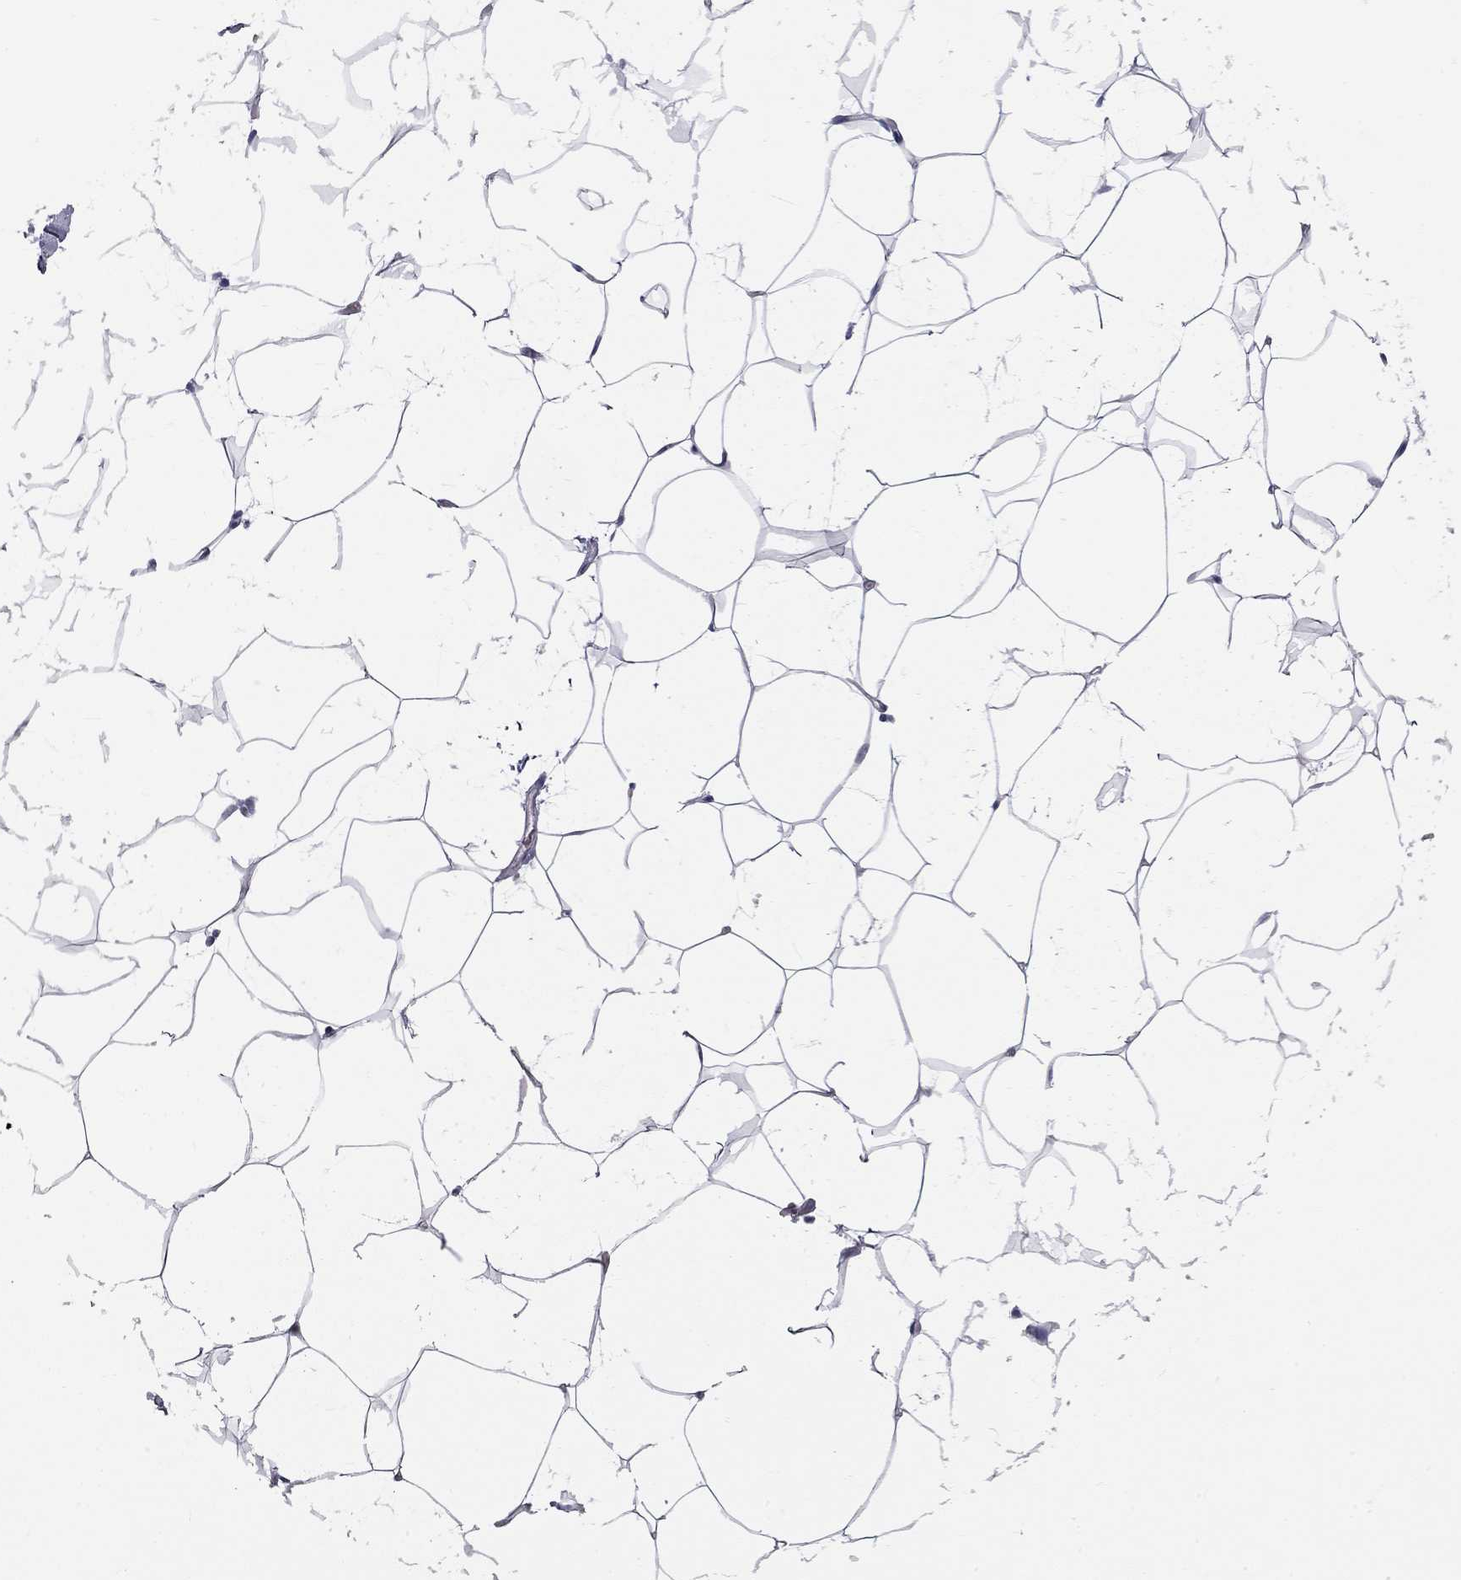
{"staining": {"intensity": "negative", "quantity": "none", "location": "none"}, "tissue": "breast", "cell_type": "Adipocytes", "image_type": "normal", "snomed": [{"axis": "morphology", "description": "Normal tissue, NOS"}, {"axis": "topography", "description": "Breast"}], "caption": "Immunohistochemical staining of unremarkable breast reveals no significant positivity in adipocytes. (Brightfield microscopy of DAB (3,3'-diaminobenzidine) immunohistochemistry (IHC) at high magnification).", "gene": "NRARP", "patient": {"sex": "female", "age": 32}}